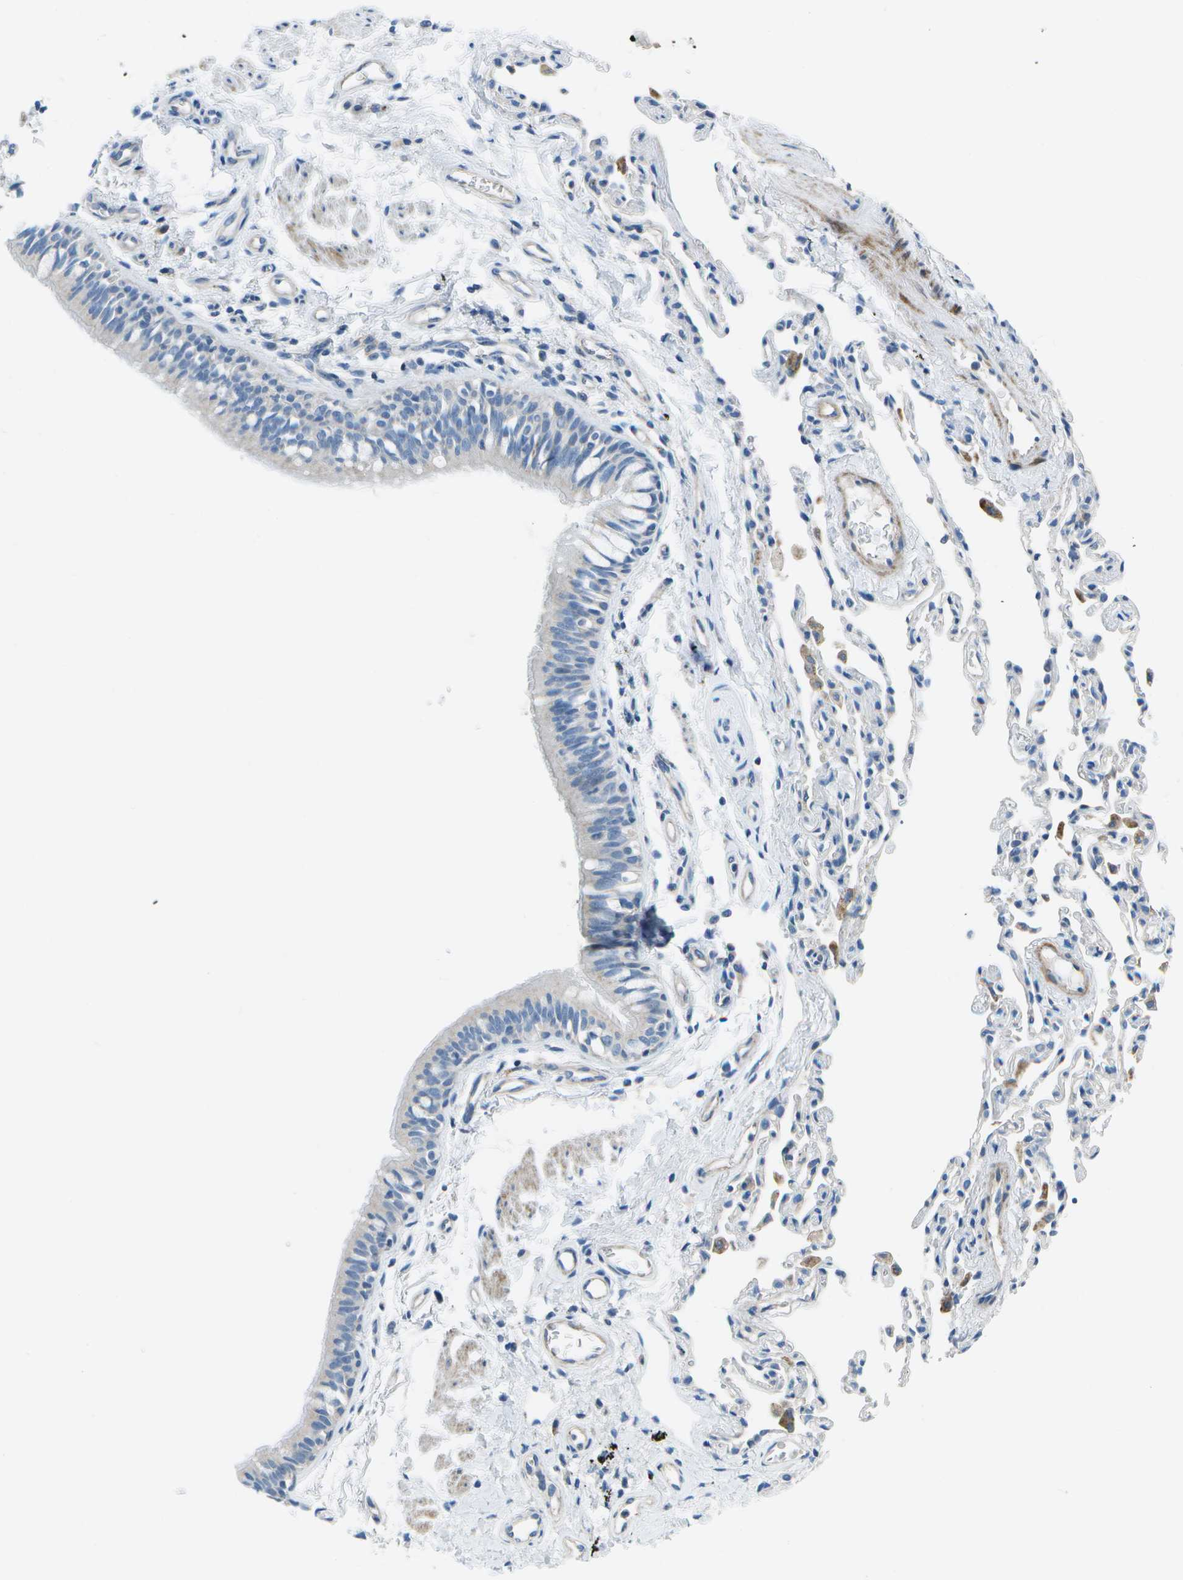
{"staining": {"intensity": "moderate", "quantity": "<25%", "location": "cytoplasmic/membranous"}, "tissue": "bronchus", "cell_type": "Respiratory epithelial cells", "image_type": "normal", "snomed": [{"axis": "morphology", "description": "Normal tissue, NOS"}, {"axis": "topography", "description": "Bronchus"}, {"axis": "topography", "description": "Lung"}], "caption": "Bronchus stained for a protein displays moderate cytoplasmic/membranous positivity in respiratory epithelial cells. The protein of interest is shown in brown color, while the nuclei are stained blue.", "gene": "DCT", "patient": {"sex": "male", "age": 64}}